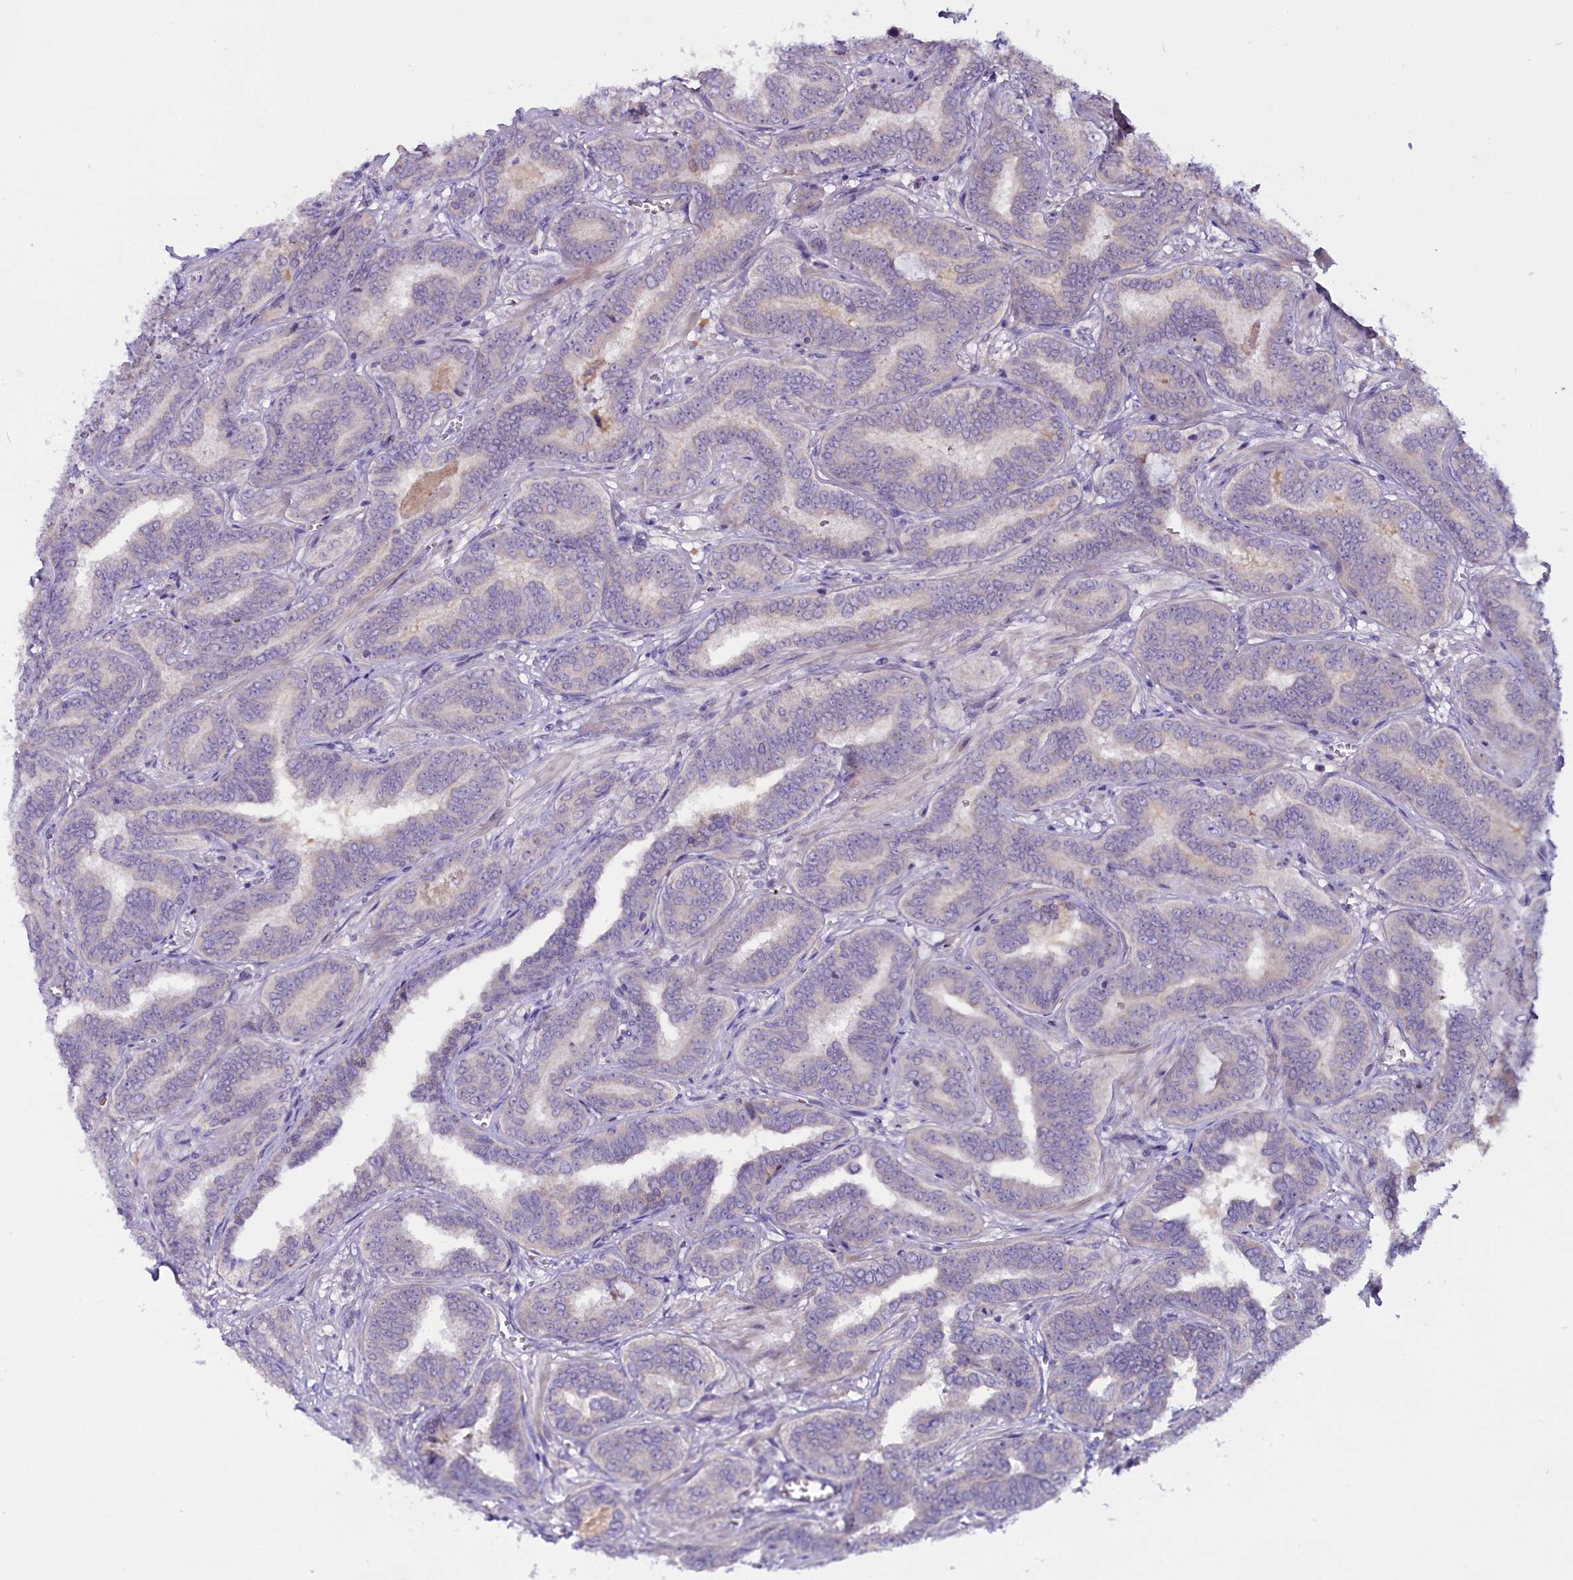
{"staining": {"intensity": "negative", "quantity": "none", "location": "none"}, "tissue": "prostate cancer", "cell_type": "Tumor cells", "image_type": "cancer", "snomed": [{"axis": "morphology", "description": "Adenocarcinoma, High grade"}, {"axis": "topography", "description": "Prostate"}], "caption": "High power microscopy micrograph of an immunohistochemistry image of prostate cancer (high-grade adenocarcinoma), revealing no significant positivity in tumor cells.", "gene": "C9orf40", "patient": {"sex": "male", "age": 67}}